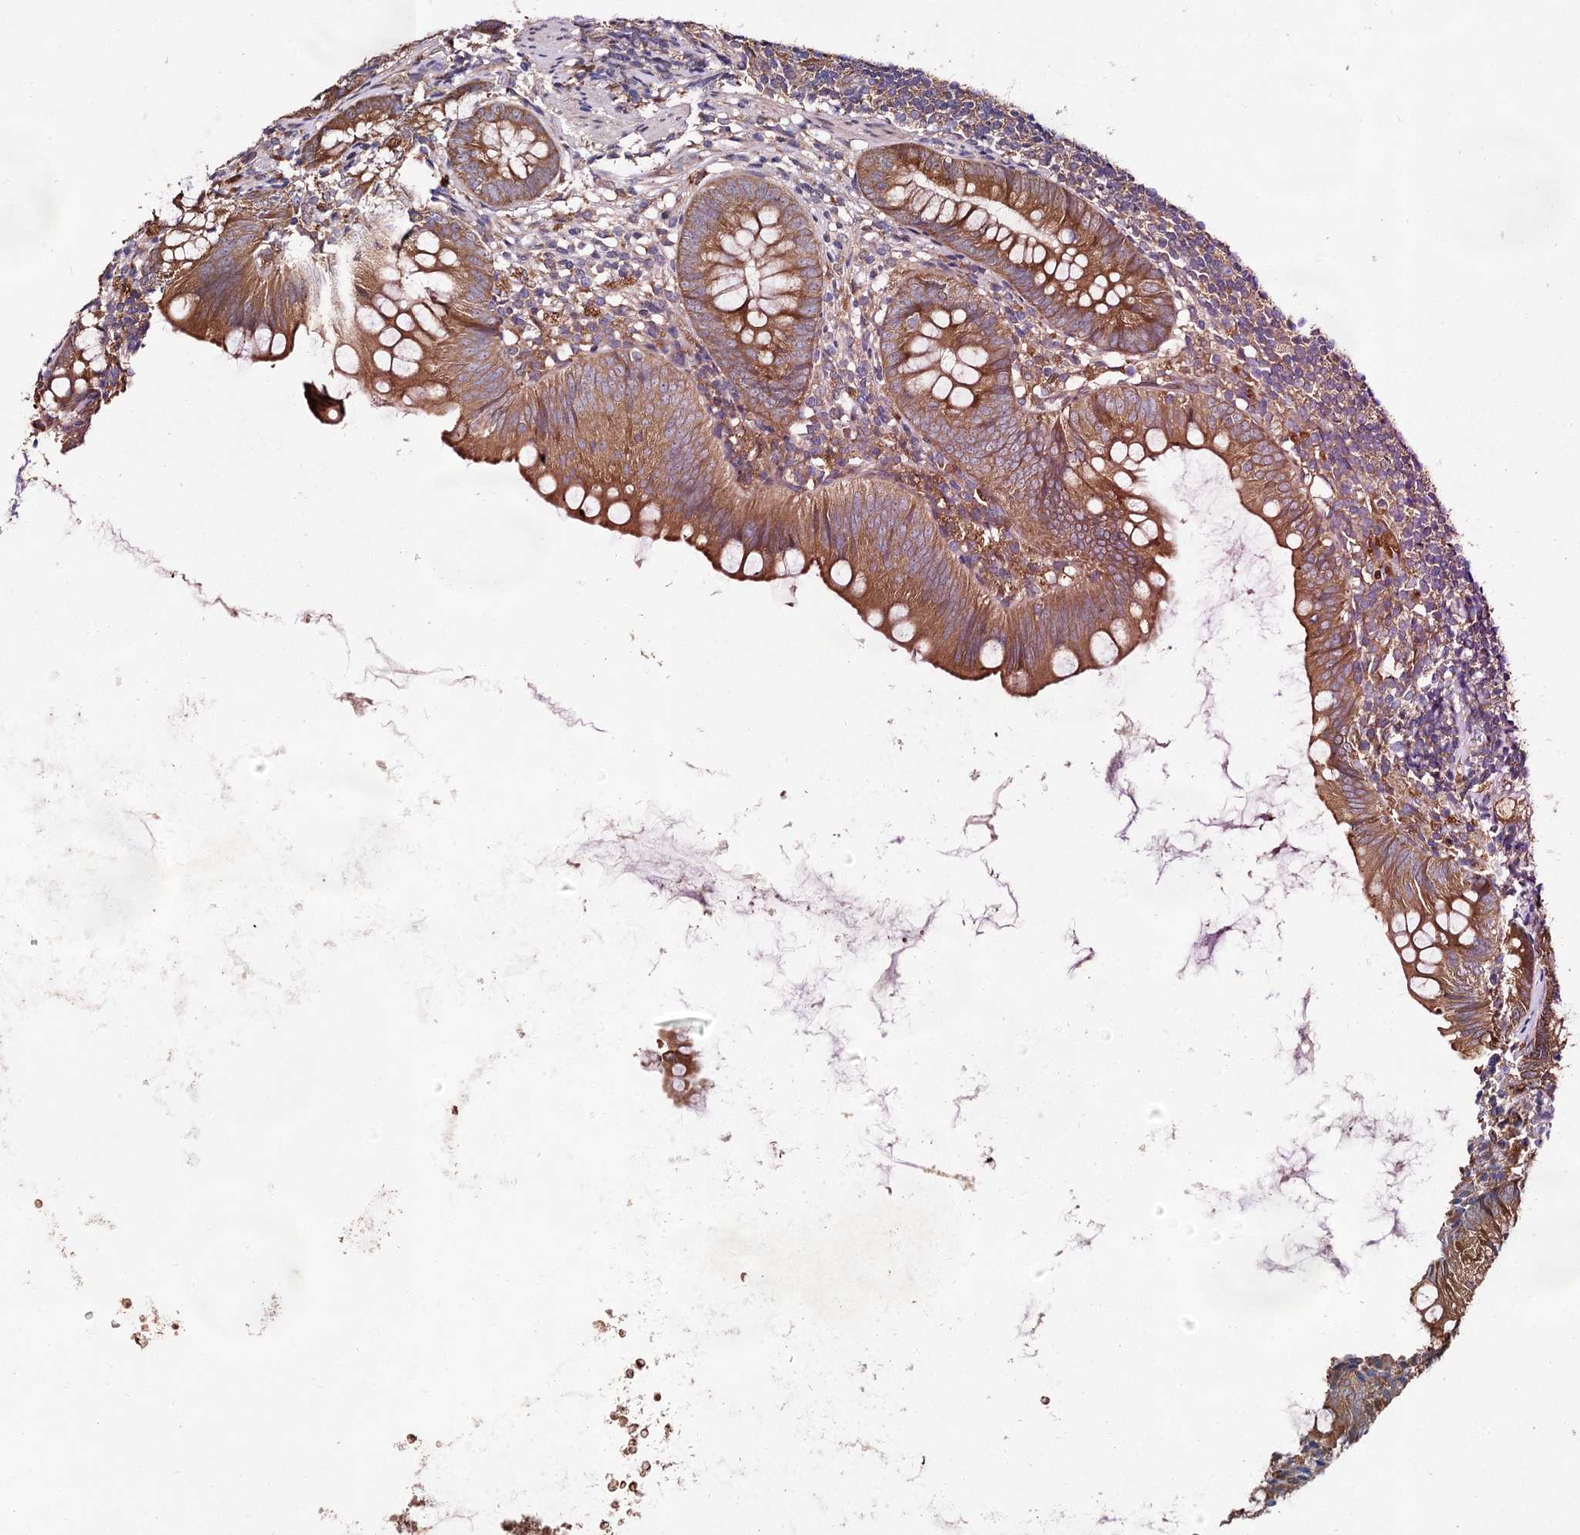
{"staining": {"intensity": "moderate", "quantity": ">75%", "location": "cytoplasmic/membranous"}, "tissue": "appendix", "cell_type": "Glandular cells", "image_type": "normal", "snomed": [{"axis": "morphology", "description": "Normal tissue, NOS"}, {"axis": "topography", "description": "Appendix"}], "caption": "A brown stain shows moderate cytoplasmic/membranous expression of a protein in glandular cells of normal human appendix. (DAB IHC, brown staining for protein, blue staining for nuclei).", "gene": "NAA25", "patient": {"sex": "female", "age": 62}}